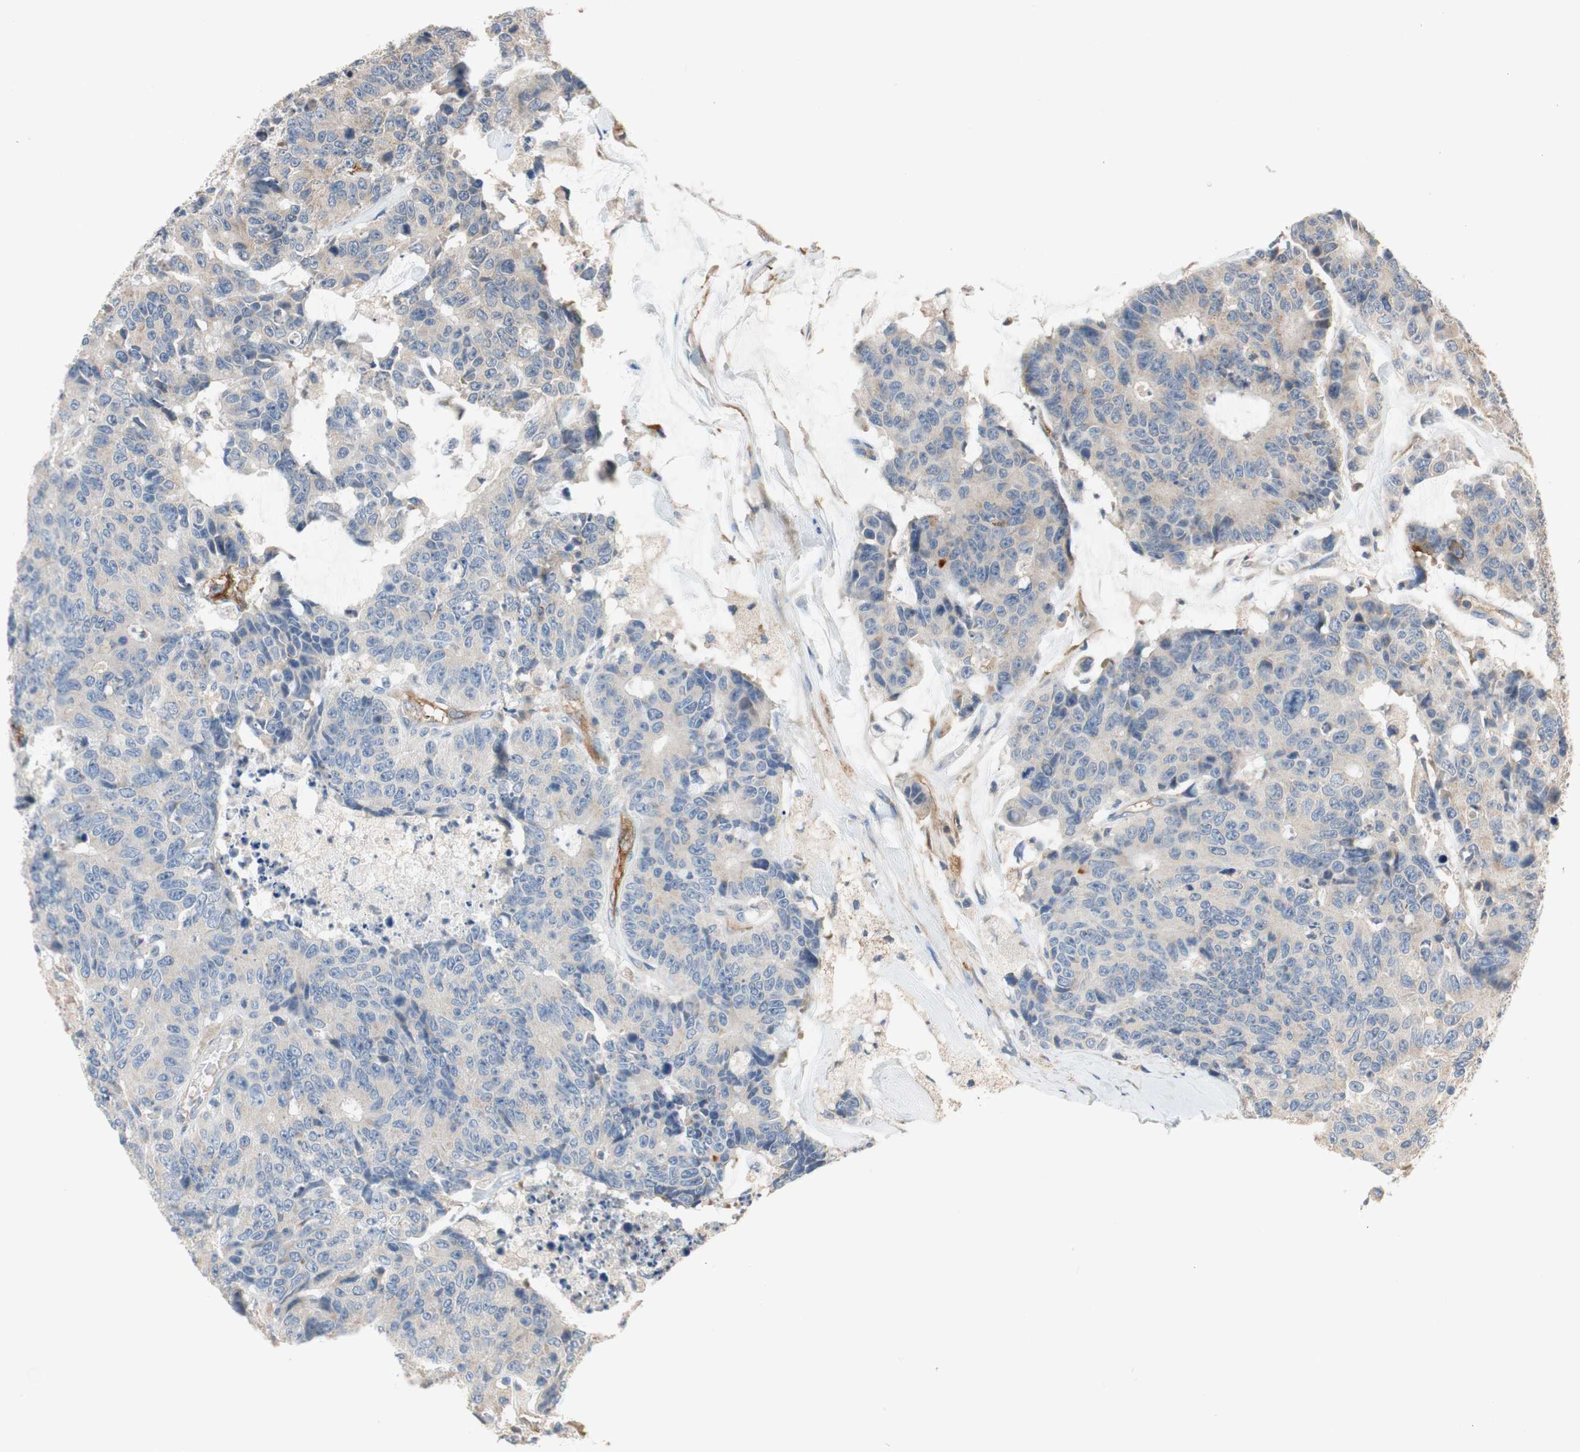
{"staining": {"intensity": "negative", "quantity": "none", "location": "none"}, "tissue": "colorectal cancer", "cell_type": "Tumor cells", "image_type": "cancer", "snomed": [{"axis": "morphology", "description": "Adenocarcinoma, NOS"}, {"axis": "topography", "description": "Colon"}], "caption": "There is no significant expression in tumor cells of colorectal cancer.", "gene": "ALPL", "patient": {"sex": "female", "age": 86}}